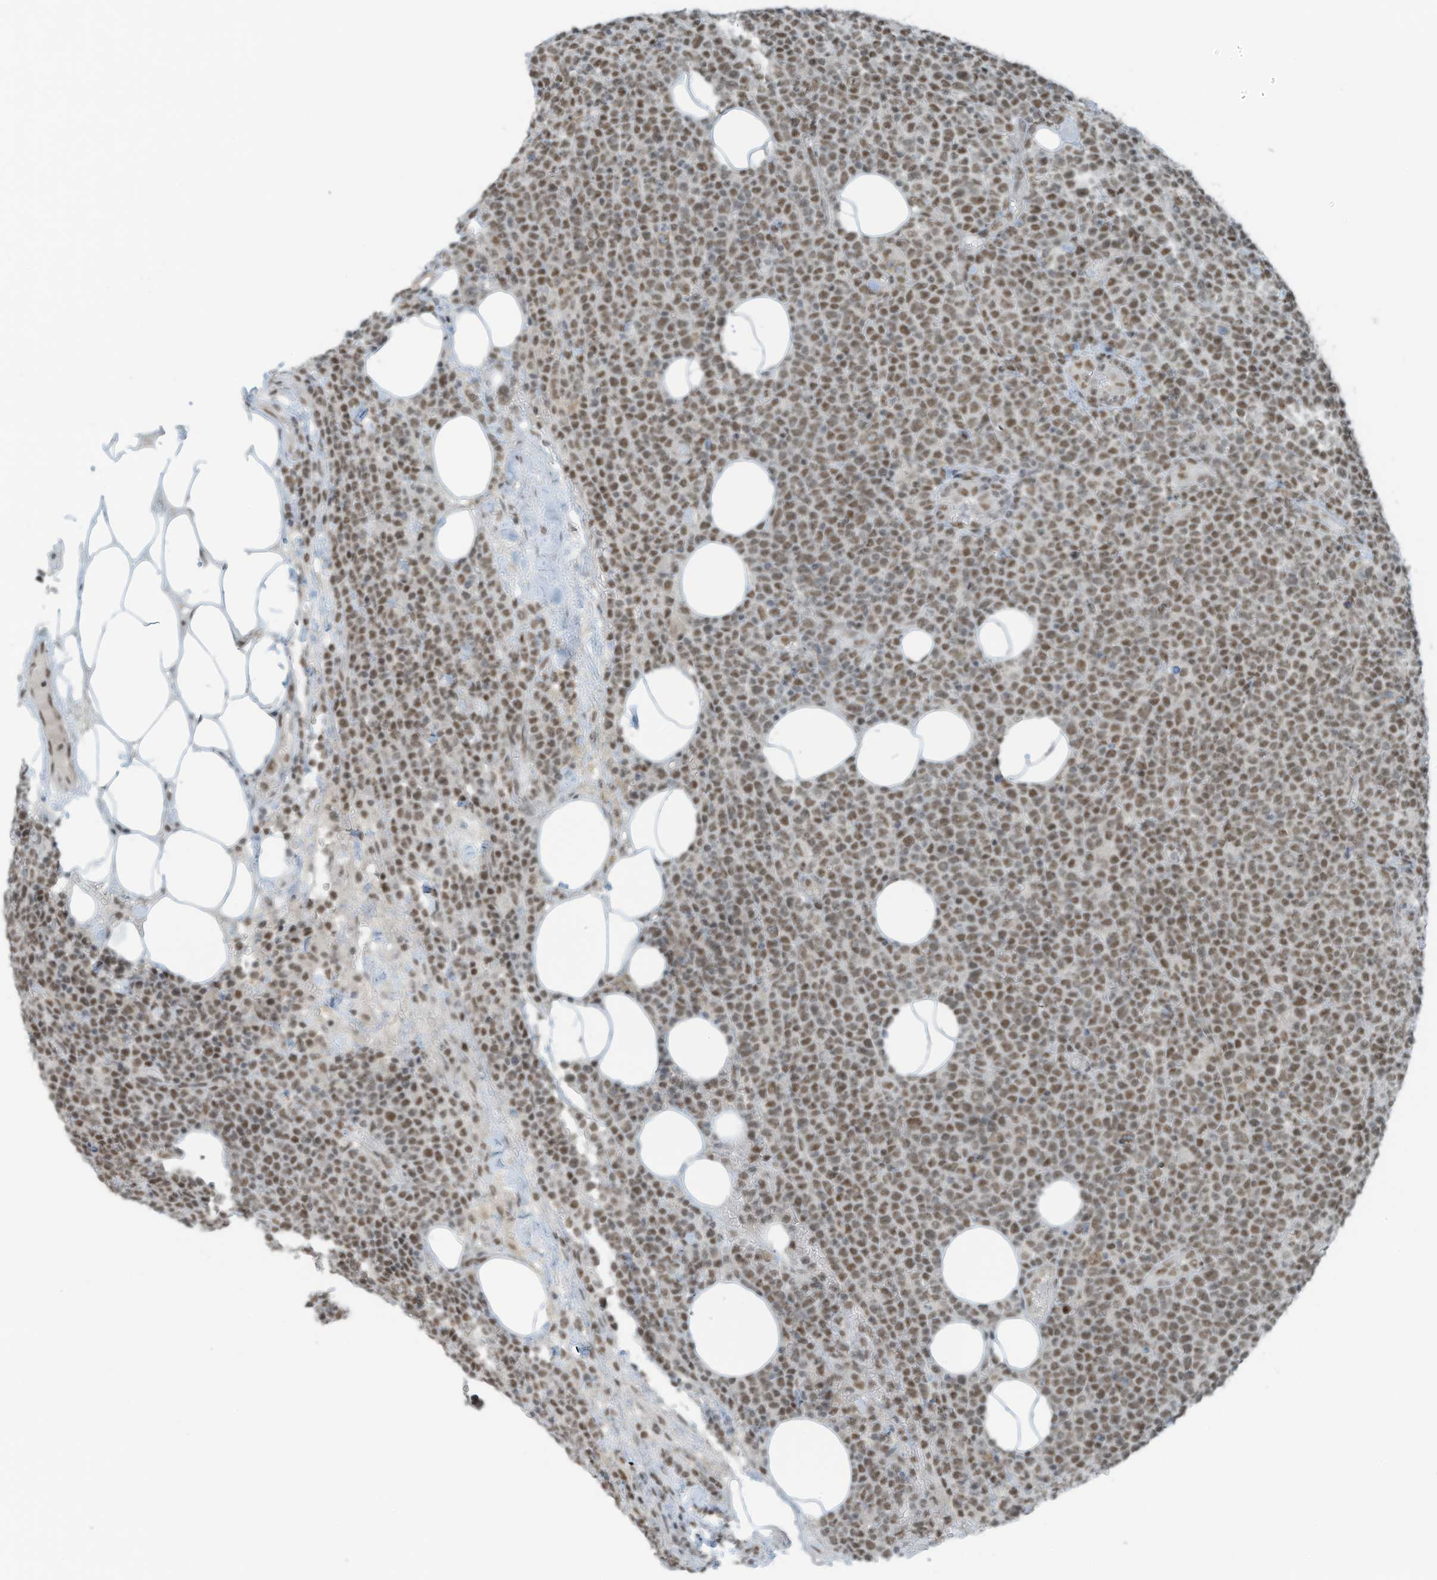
{"staining": {"intensity": "moderate", "quantity": ">75%", "location": "nuclear"}, "tissue": "lymphoma", "cell_type": "Tumor cells", "image_type": "cancer", "snomed": [{"axis": "morphology", "description": "Malignant lymphoma, non-Hodgkin's type, High grade"}, {"axis": "topography", "description": "Lymph node"}], "caption": "IHC of lymphoma demonstrates medium levels of moderate nuclear positivity in about >75% of tumor cells. The staining was performed using DAB (3,3'-diaminobenzidine) to visualize the protein expression in brown, while the nuclei were stained in blue with hematoxylin (Magnification: 20x).", "gene": "WRNIP1", "patient": {"sex": "male", "age": 61}}